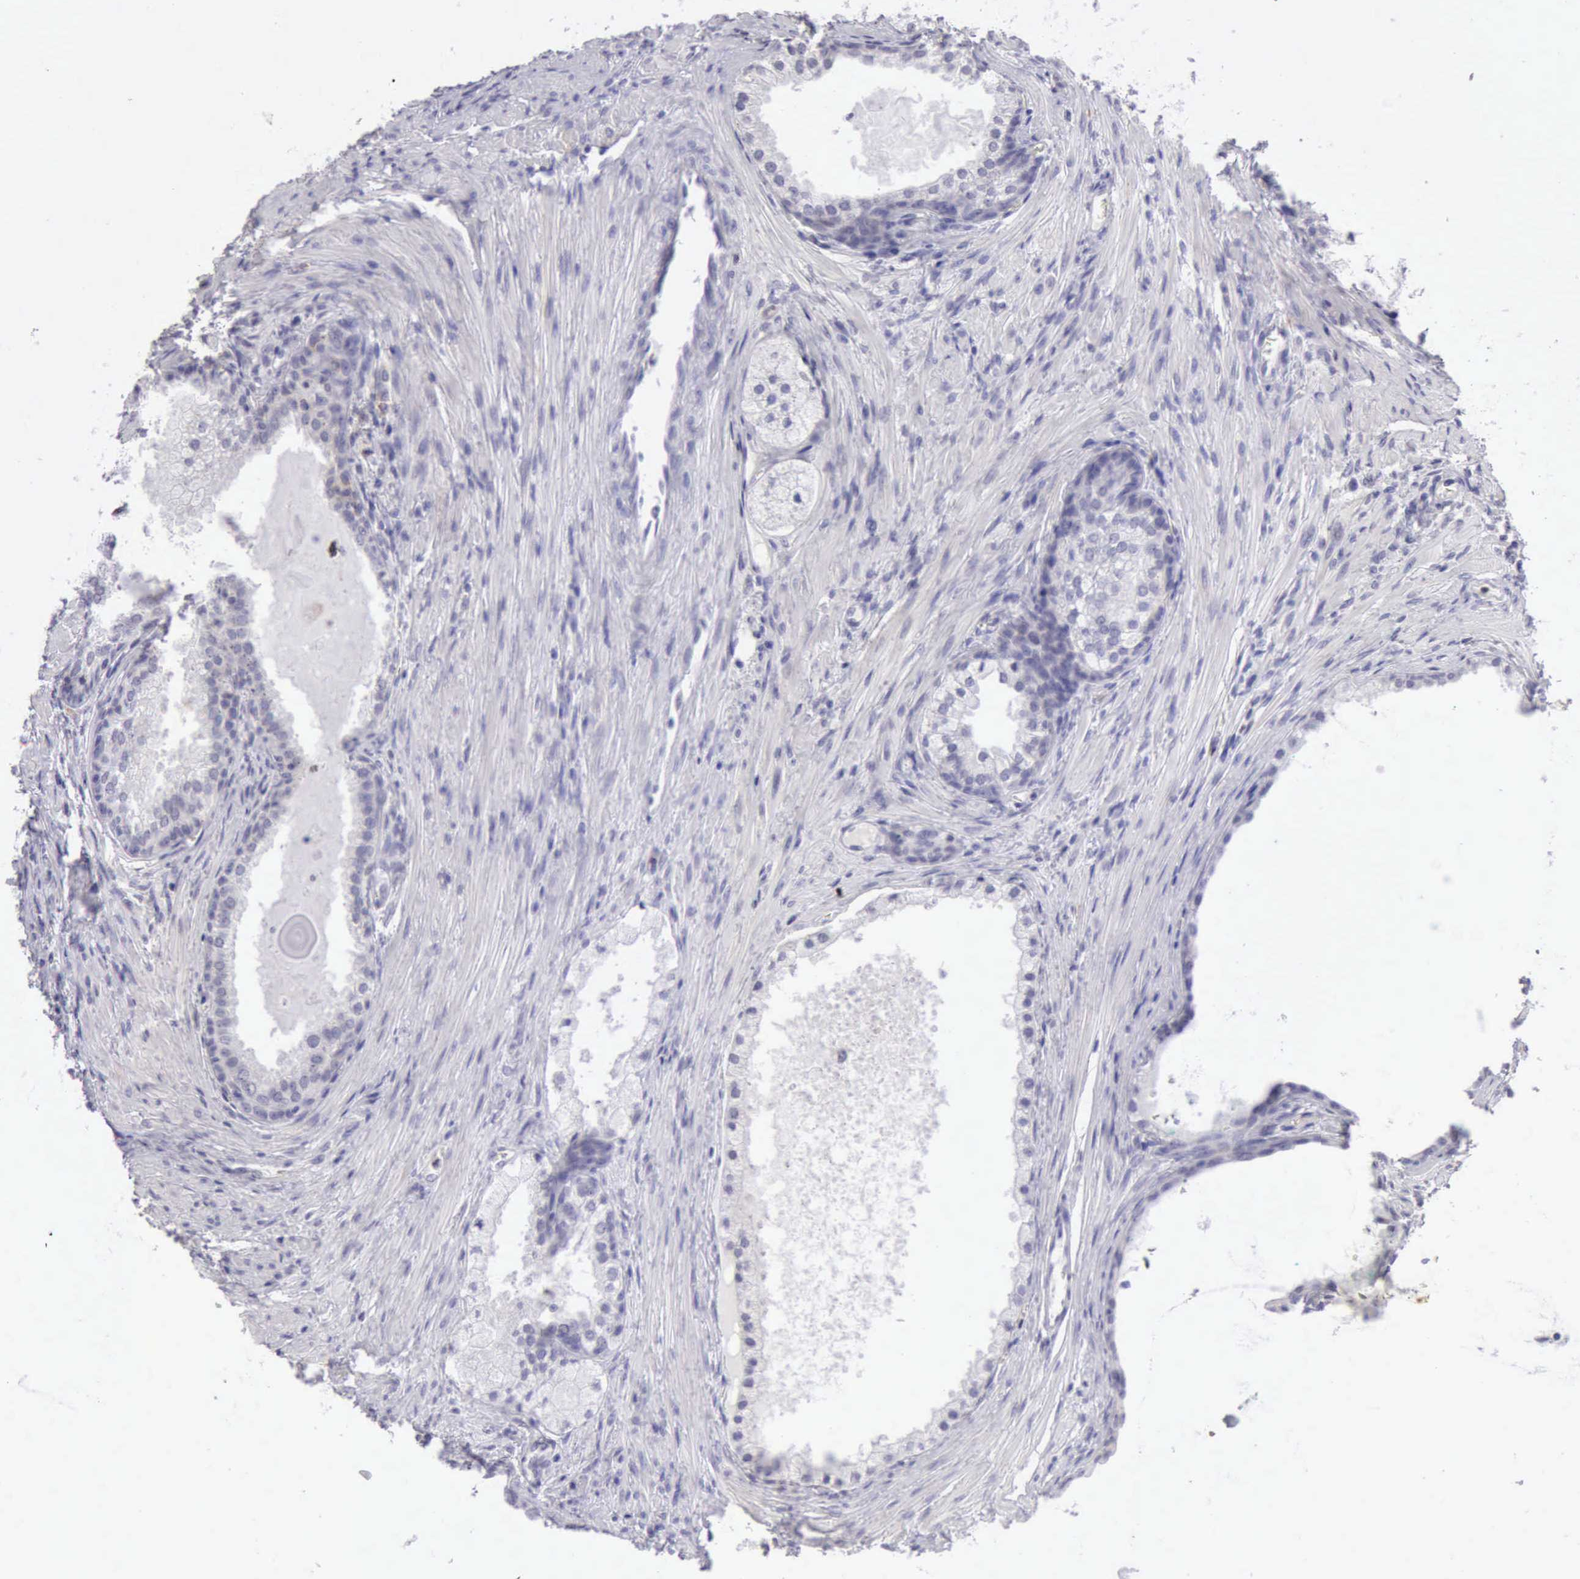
{"staining": {"intensity": "negative", "quantity": "none", "location": "none"}, "tissue": "prostate cancer", "cell_type": "Tumor cells", "image_type": "cancer", "snomed": [{"axis": "morphology", "description": "Adenocarcinoma, Medium grade"}, {"axis": "topography", "description": "Prostate"}], "caption": "This is an immunohistochemistry (IHC) image of human prostate medium-grade adenocarcinoma. There is no staining in tumor cells.", "gene": "TFRC", "patient": {"sex": "male", "age": 70}}